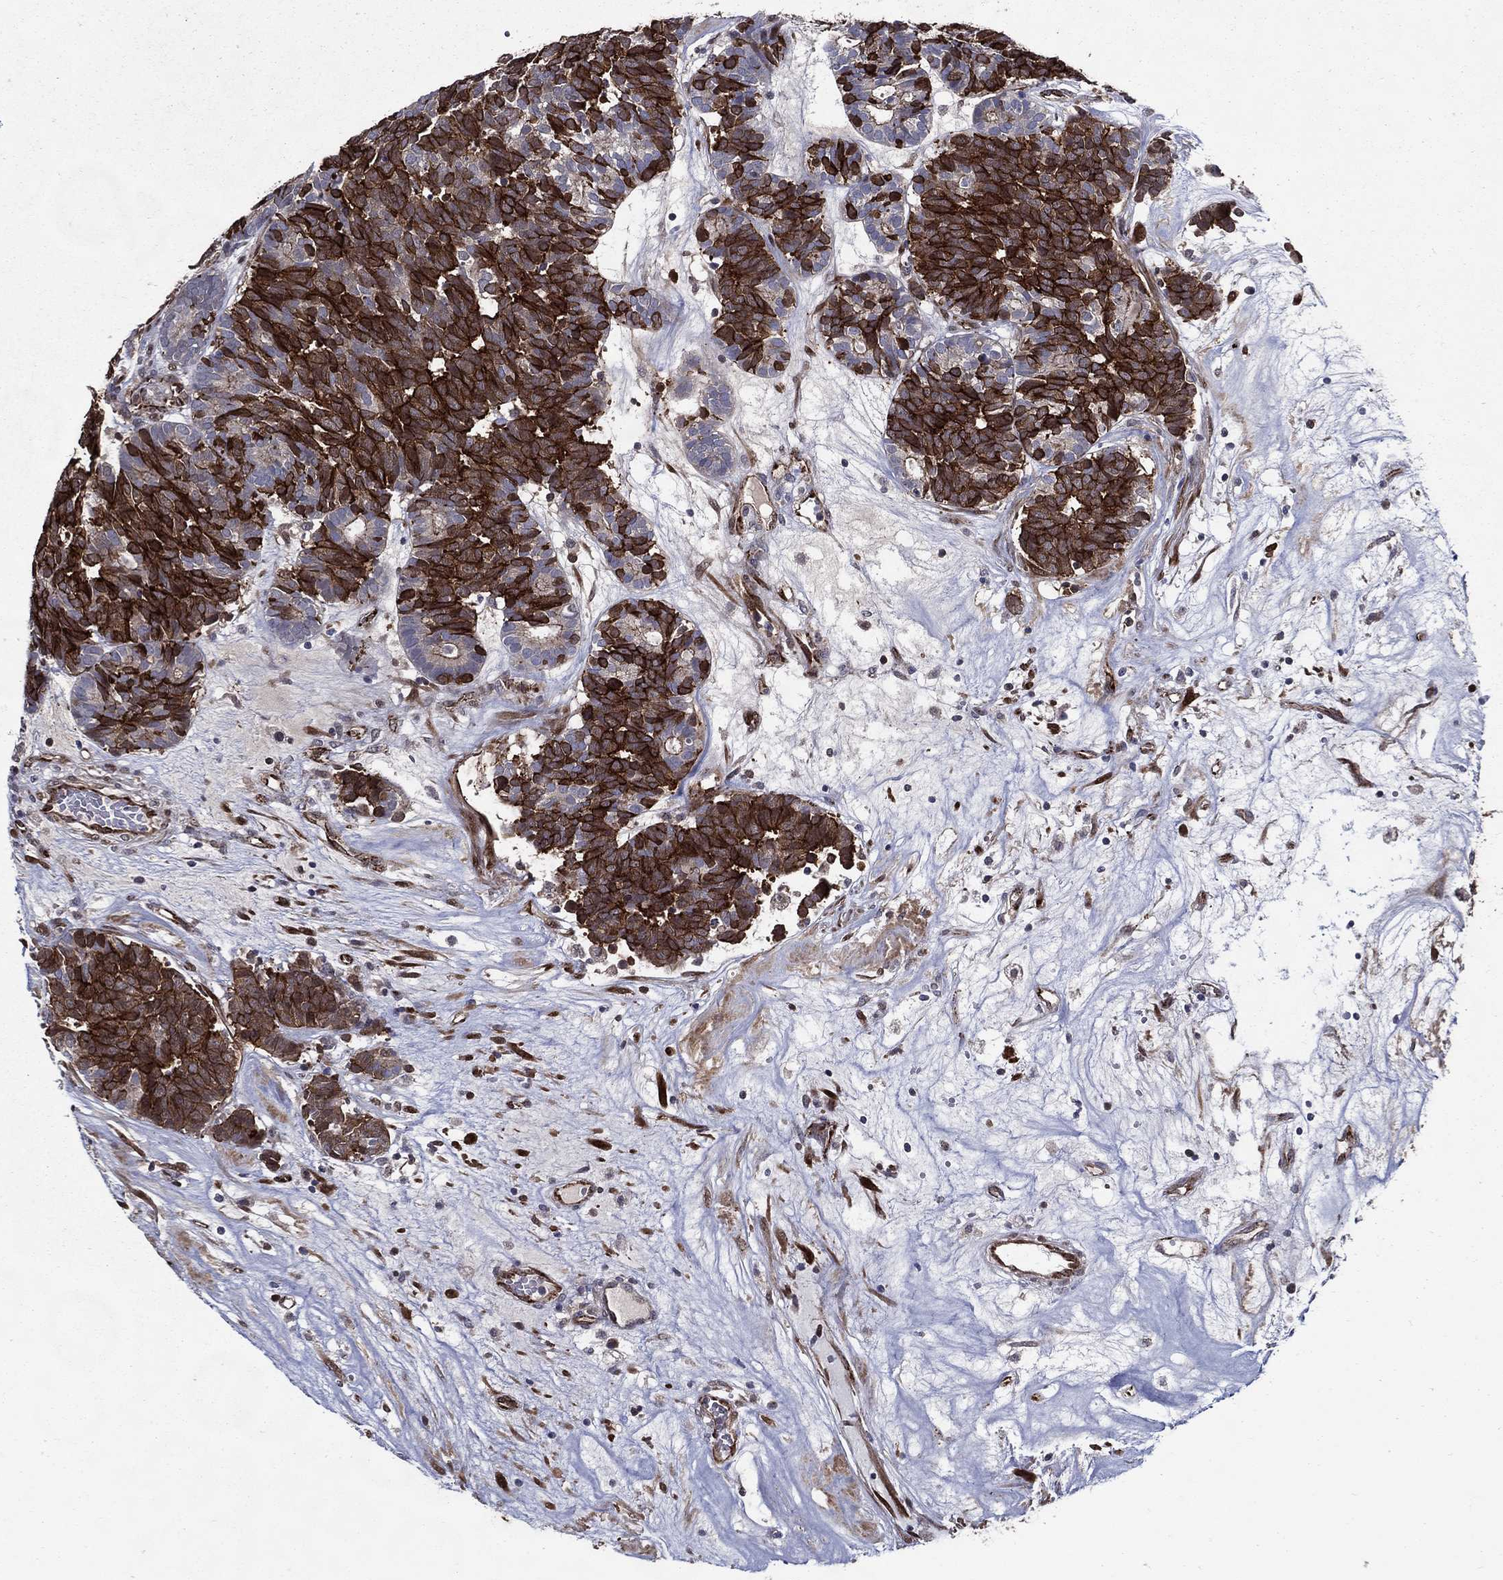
{"staining": {"intensity": "strong", "quantity": ">75%", "location": "cytoplasmic/membranous"}, "tissue": "head and neck cancer", "cell_type": "Tumor cells", "image_type": "cancer", "snomed": [{"axis": "morphology", "description": "Adenocarcinoma, NOS"}, {"axis": "topography", "description": "Head-Neck"}], "caption": "Immunohistochemical staining of human adenocarcinoma (head and neck) exhibits strong cytoplasmic/membranous protein positivity in about >75% of tumor cells. (Stains: DAB (3,3'-diaminobenzidine) in brown, nuclei in blue, Microscopy: brightfield microscopy at high magnification).", "gene": "ARHGAP11A", "patient": {"sex": "female", "age": 81}}